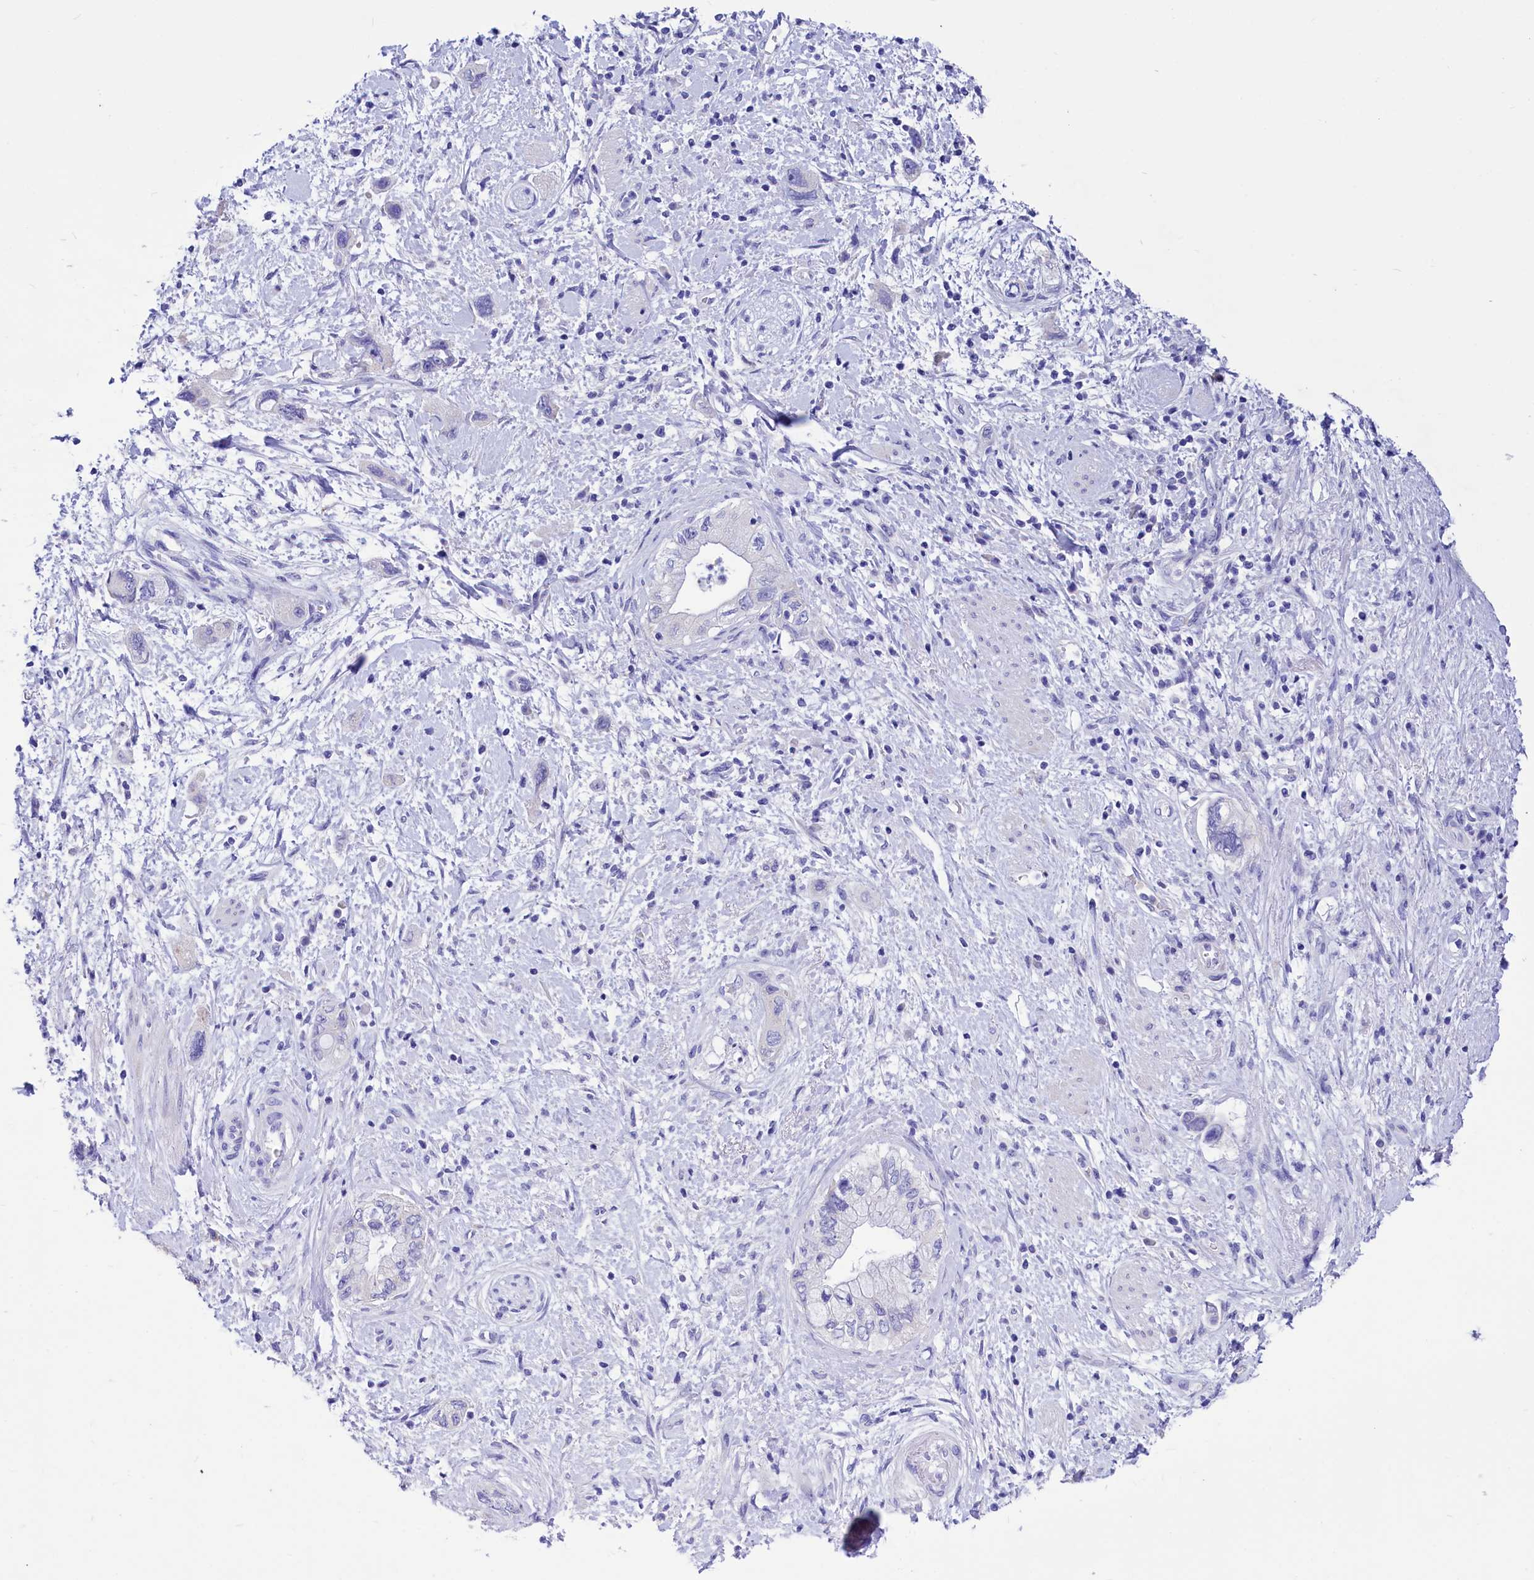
{"staining": {"intensity": "negative", "quantity": "none", "location": "none"}, "tissue": "pancreatic cancer", "cell_type": "Tumor cells", "image_type": "cancer", "snomed": [{"axis": "morphology", "description": "Adenocarcinoma, NOS"}, {"axis": "topography", "description": "Pancreas"}], "caption": "There is no significant expression in tumor cells of pancreatic cancer.", "gene": "TTC36", "patient": {"sex": "female", "age": 73}}